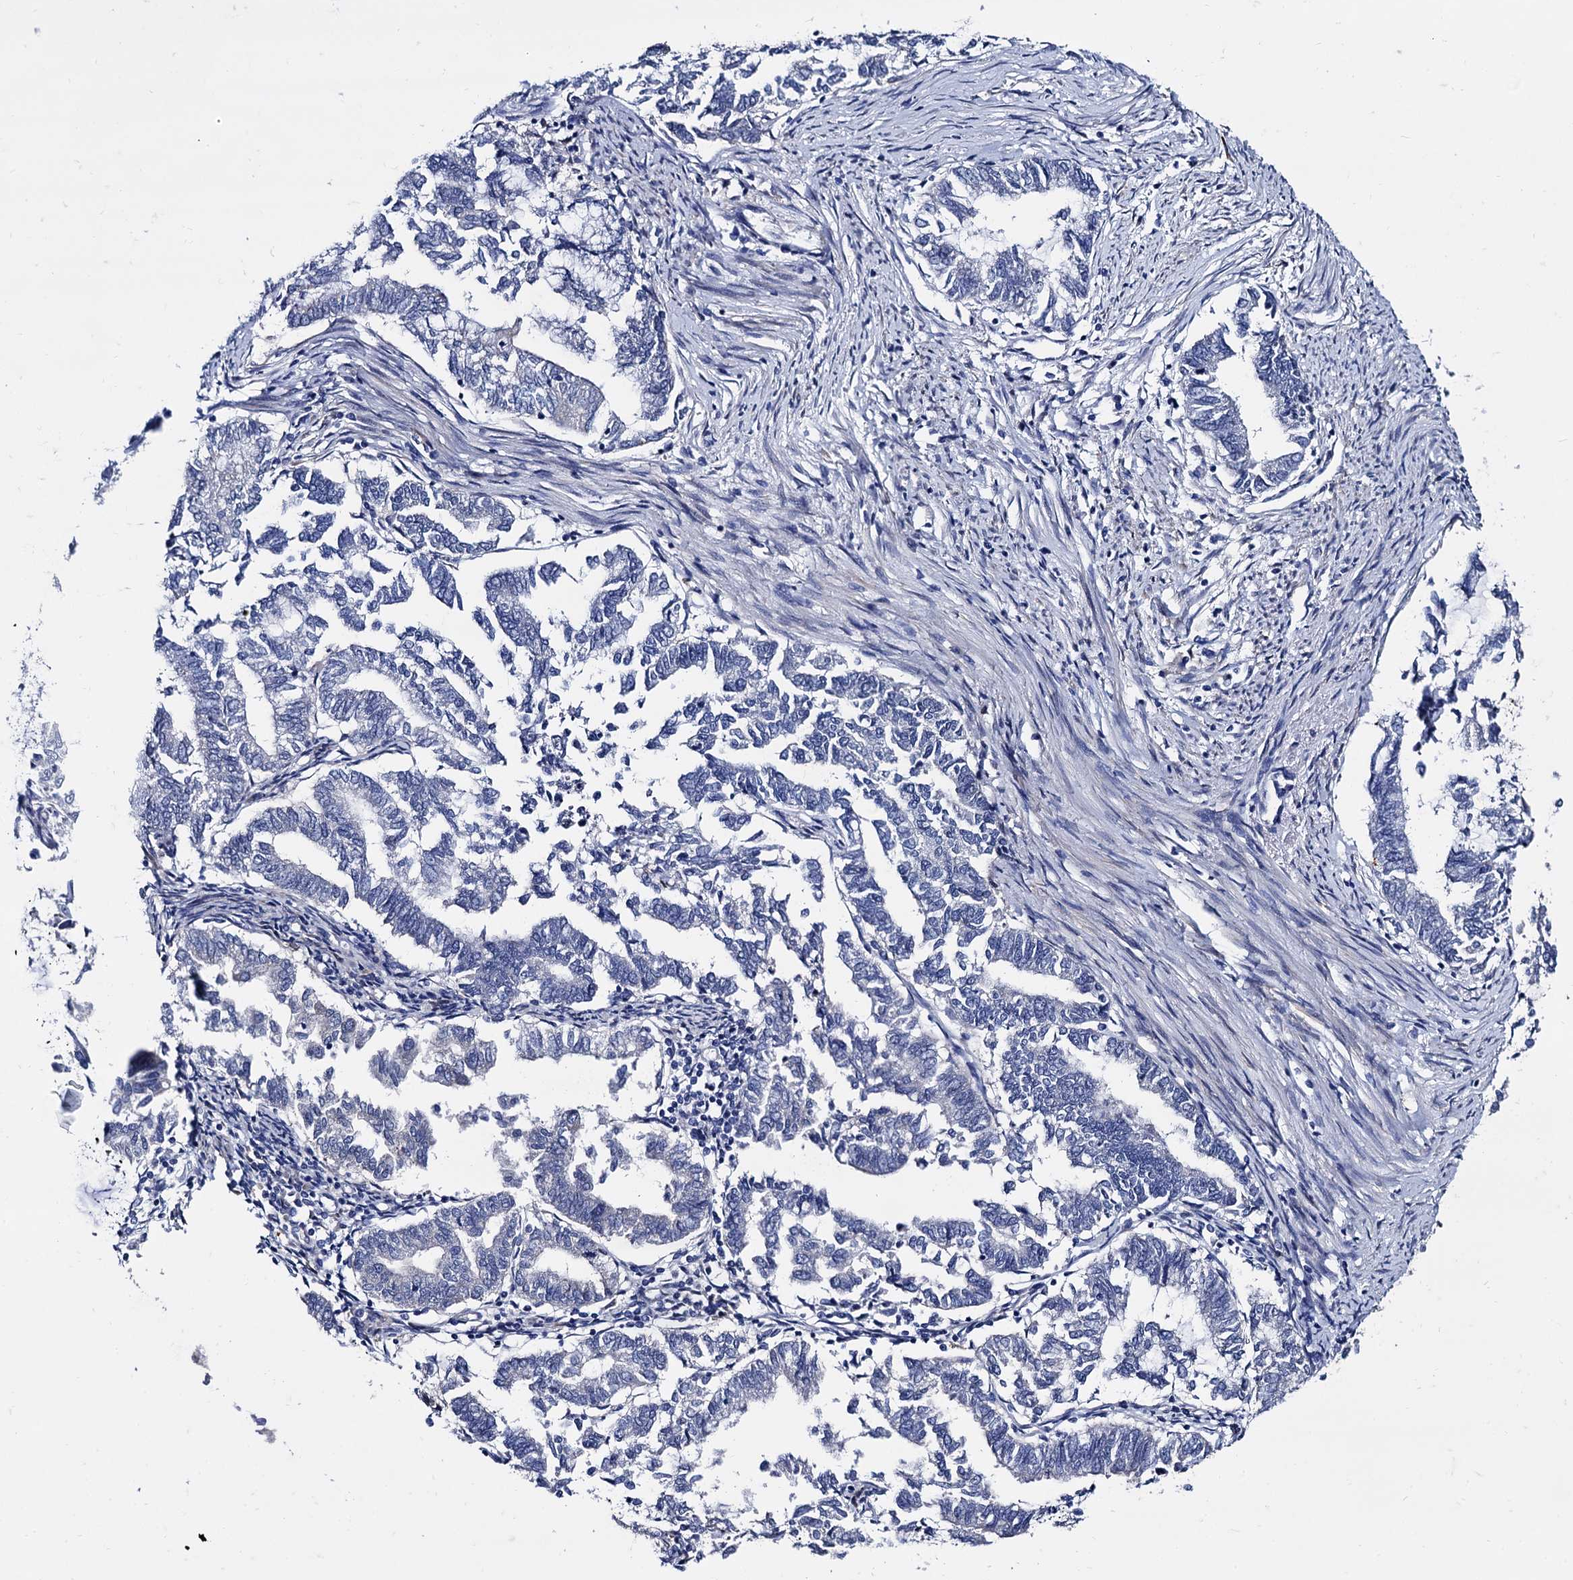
{"staining": {"intensity": "negative", "quantity": "none", "location": "none"}, "tissue": "endometrial cancer", "cell_type": "Tumor cells", "image_type": "cancer", "snomed": [{"axis": "morphology", "description": "Adenocarcinoma, NOS"}, {"axis": "topography", "description": "Endometrium"}], "caption": "This is an immunohistochemistry image of endometrial cancer (adenocarcinoma). There is no staining in tumor cells.", "gene": "FOXR2", "patient": {"sex": "female", "age": 79}}